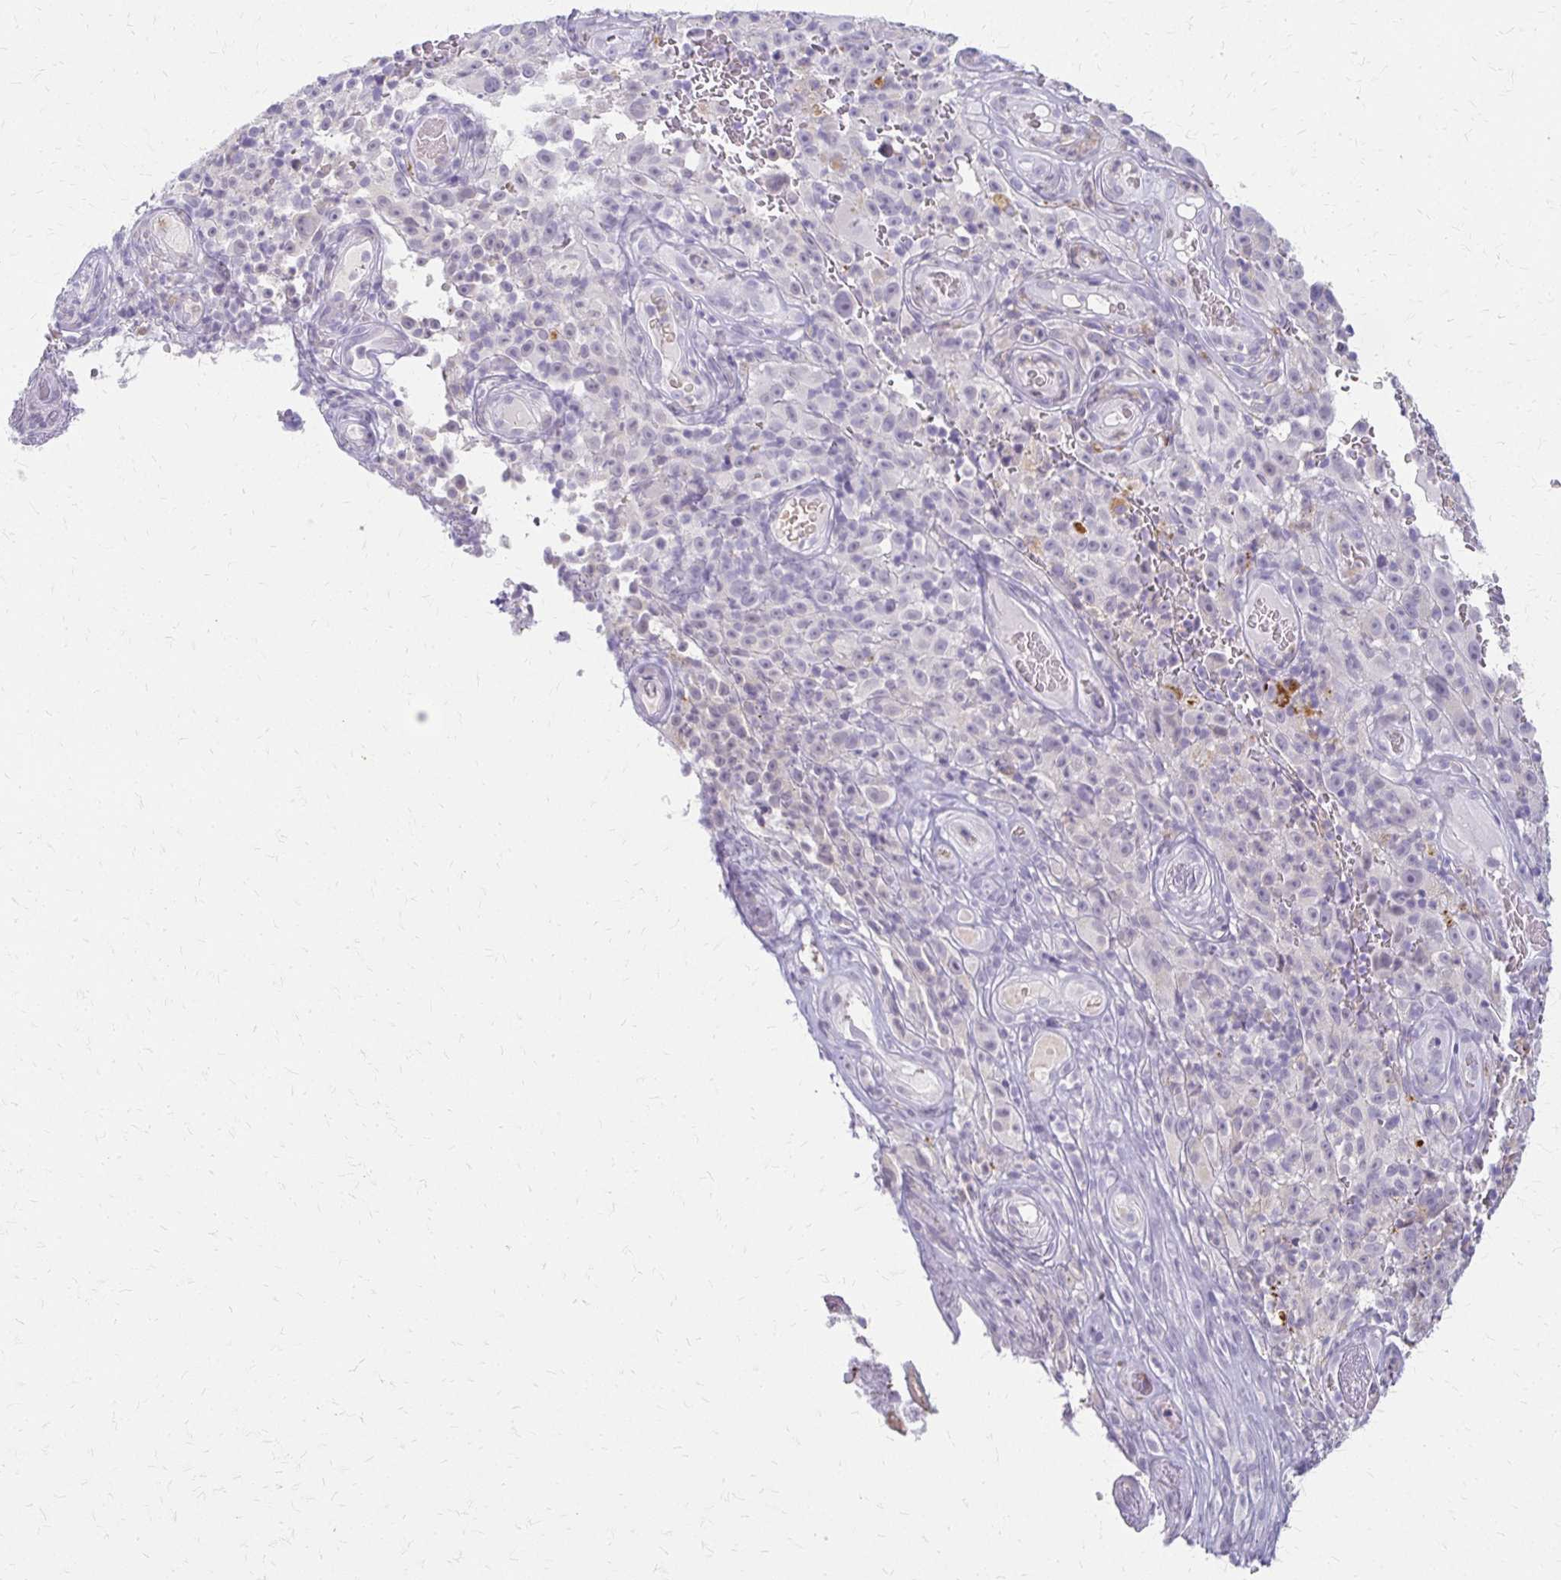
{"staining": {"intensity": "negative", "quantity": "none", "location": "none"}, "tissue": "melanoma", "cell_type": "Tumor cells", "image_type": "cancer", "snomed": [{"axis": "morphology", "description": "Malignant melanoma, NOS"}, {"axis": "topography", "description": "Skin"}], "caption": "Immunohistochemistry (IHC) image of melanoma stained for a protein (brown), which reveals no positivity in tumor cells. (DAB IHC with hematoxylin counter stain).", "gene": "ACP5", "patient": {"sex": "female", "age": 82}}